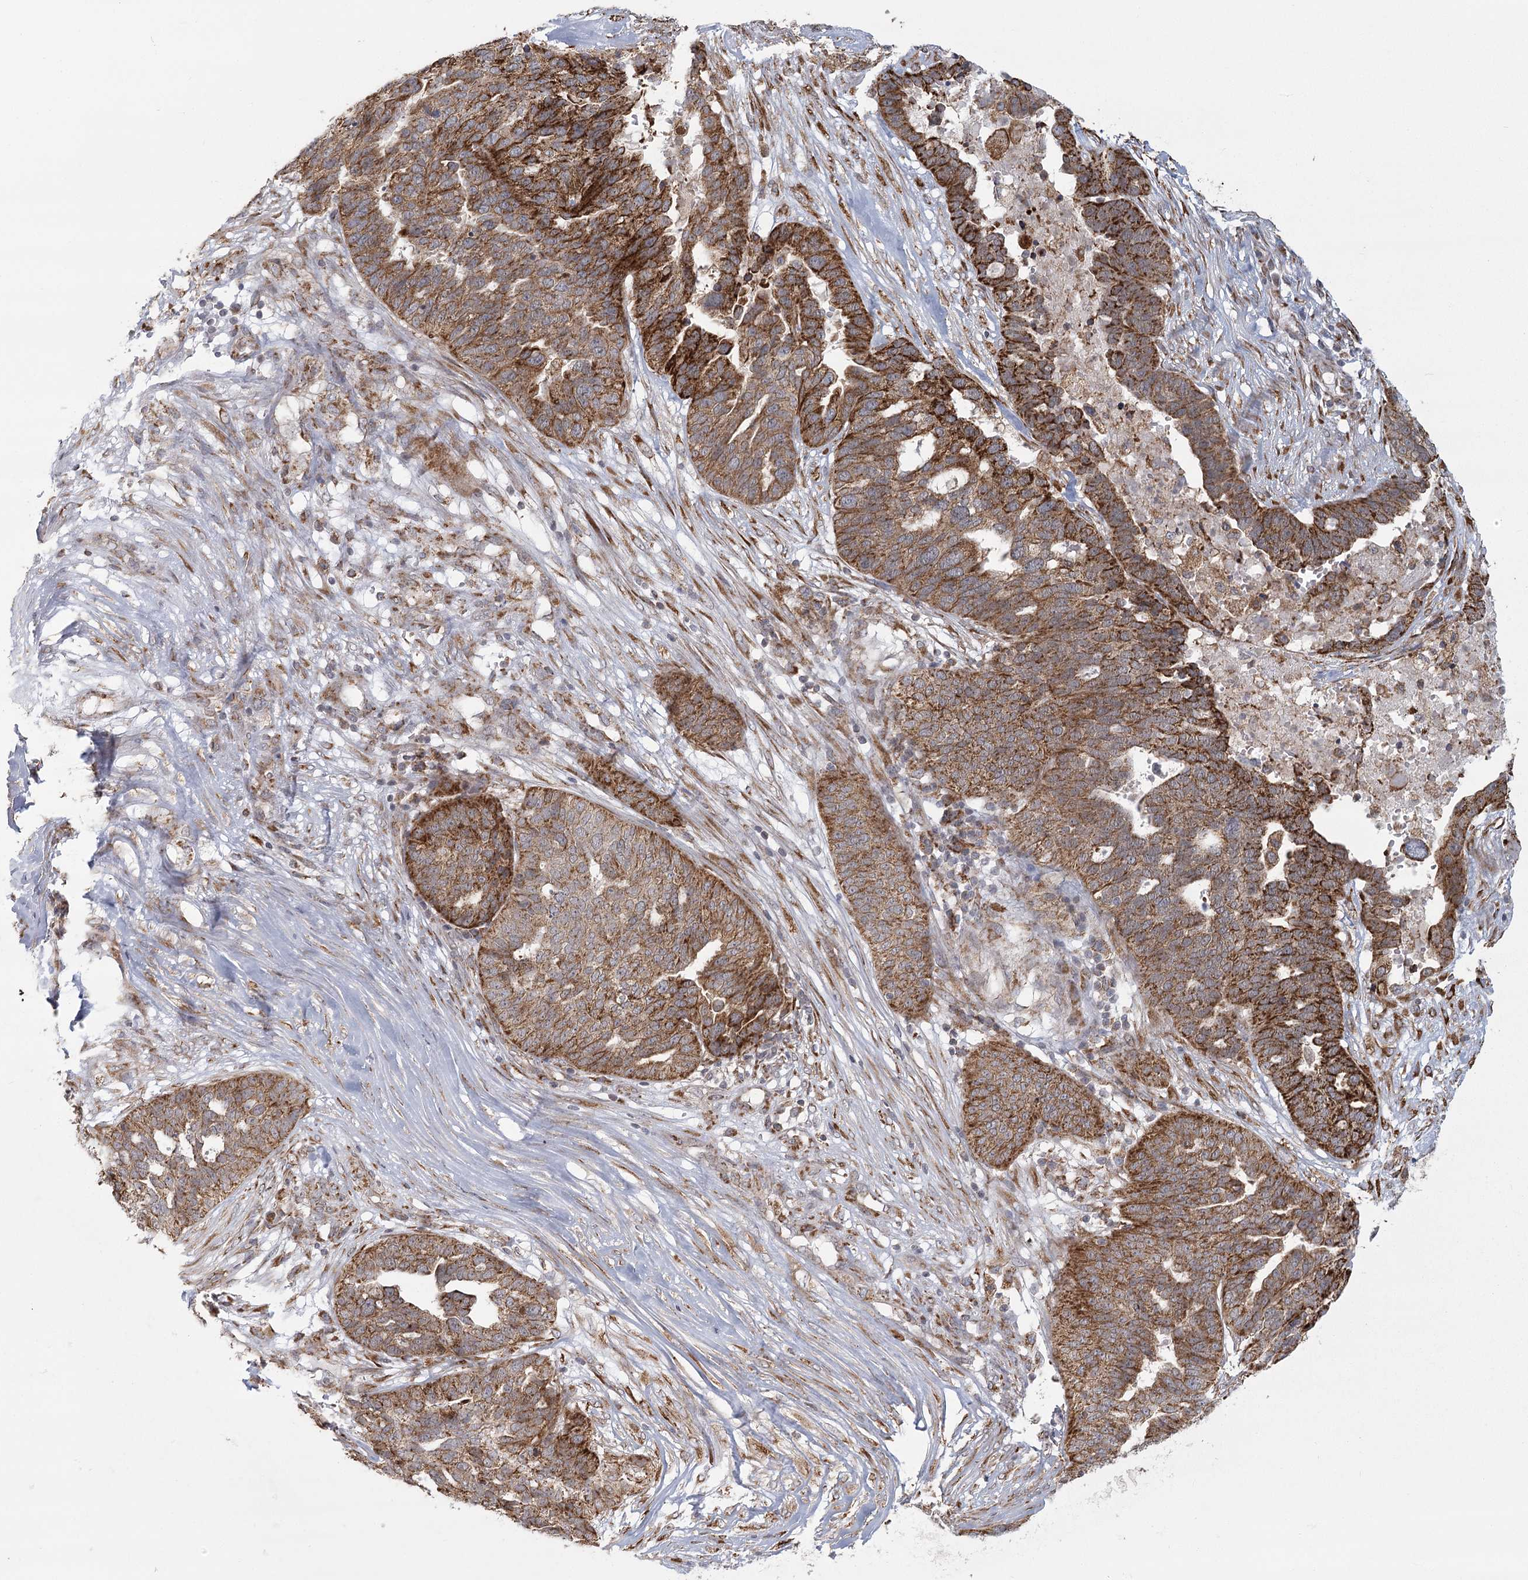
{"staining": {"intensity": "strong", "quantity": ">75%", "location": "cytoplasmic/membranous"}, "tissue": "ovarian cancer", "cell_type": "Tumor cells", "image_type": "cancer", "snomed": [{"axis": "morphology", "description": "Cystadenocarcinoma, serous, NOS"}, {"axis": "topography", "description": "Ovary"}], "caption": "Serous cystadenocarcinoma (ovarian) stained for a protein exhibits strong cytoplasmic/membranous positivity in tumor cells.", "gene": "LACTB", "patient": {"sex": "female", "age": 59}}